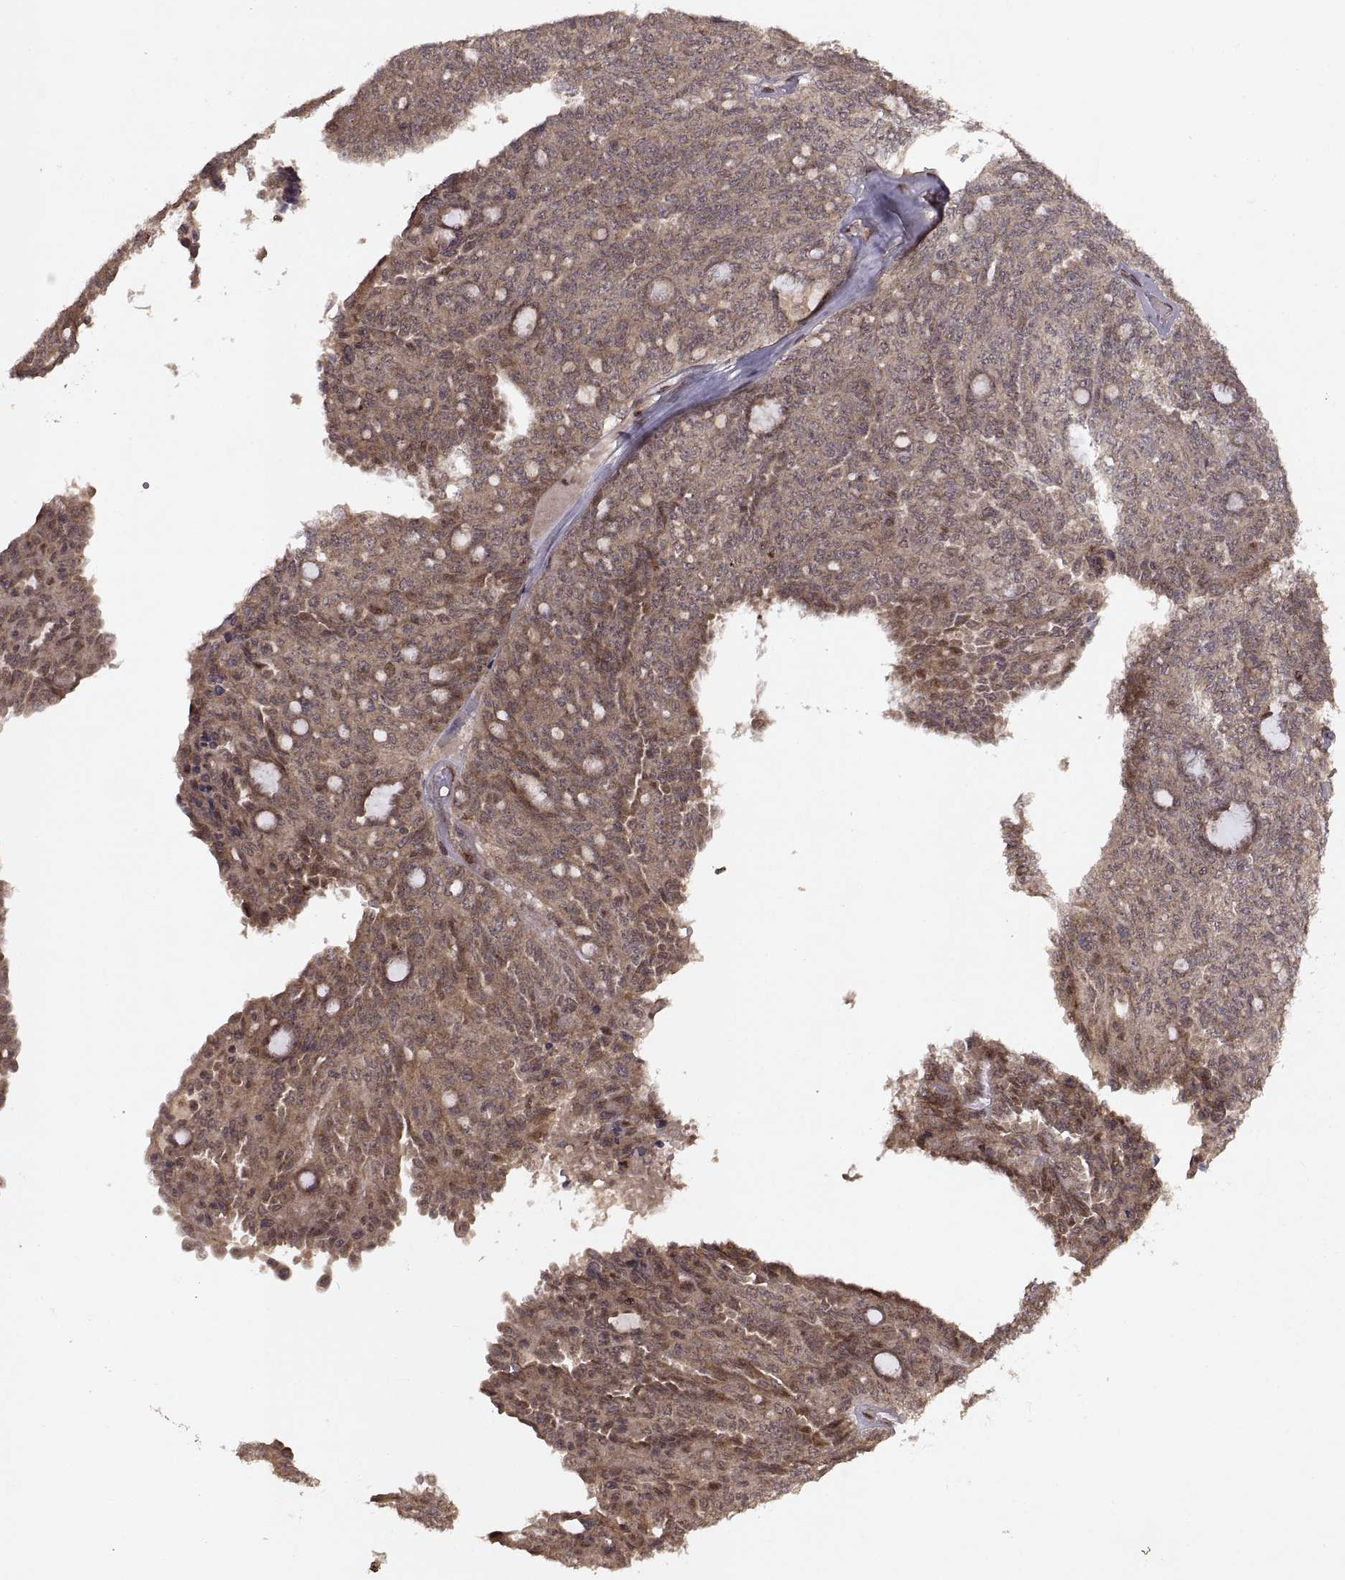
{"staining": {"intensity": "weak", "quantity": ">75%", "location": "cytoplasmic/membranous"}, "tissue": "ovarian cancer", "cell_type": "Tumor cells", "image_type": "cancer", "snomed": [{"axis": "morphology", "description": "Cystadenocarcinoma, serous, NOS"}, {"axis": "topography", "description": "Ovary"}], "caption": "The image reveals immunohistochemical staining of serous cystadenocarcinoma (ovarian). There is weak cytoplasmic/membranous expression is present in about >75% of tumor cells.", "gene": "PTOV1", "patient": {"sex": "female", "age": 71}}